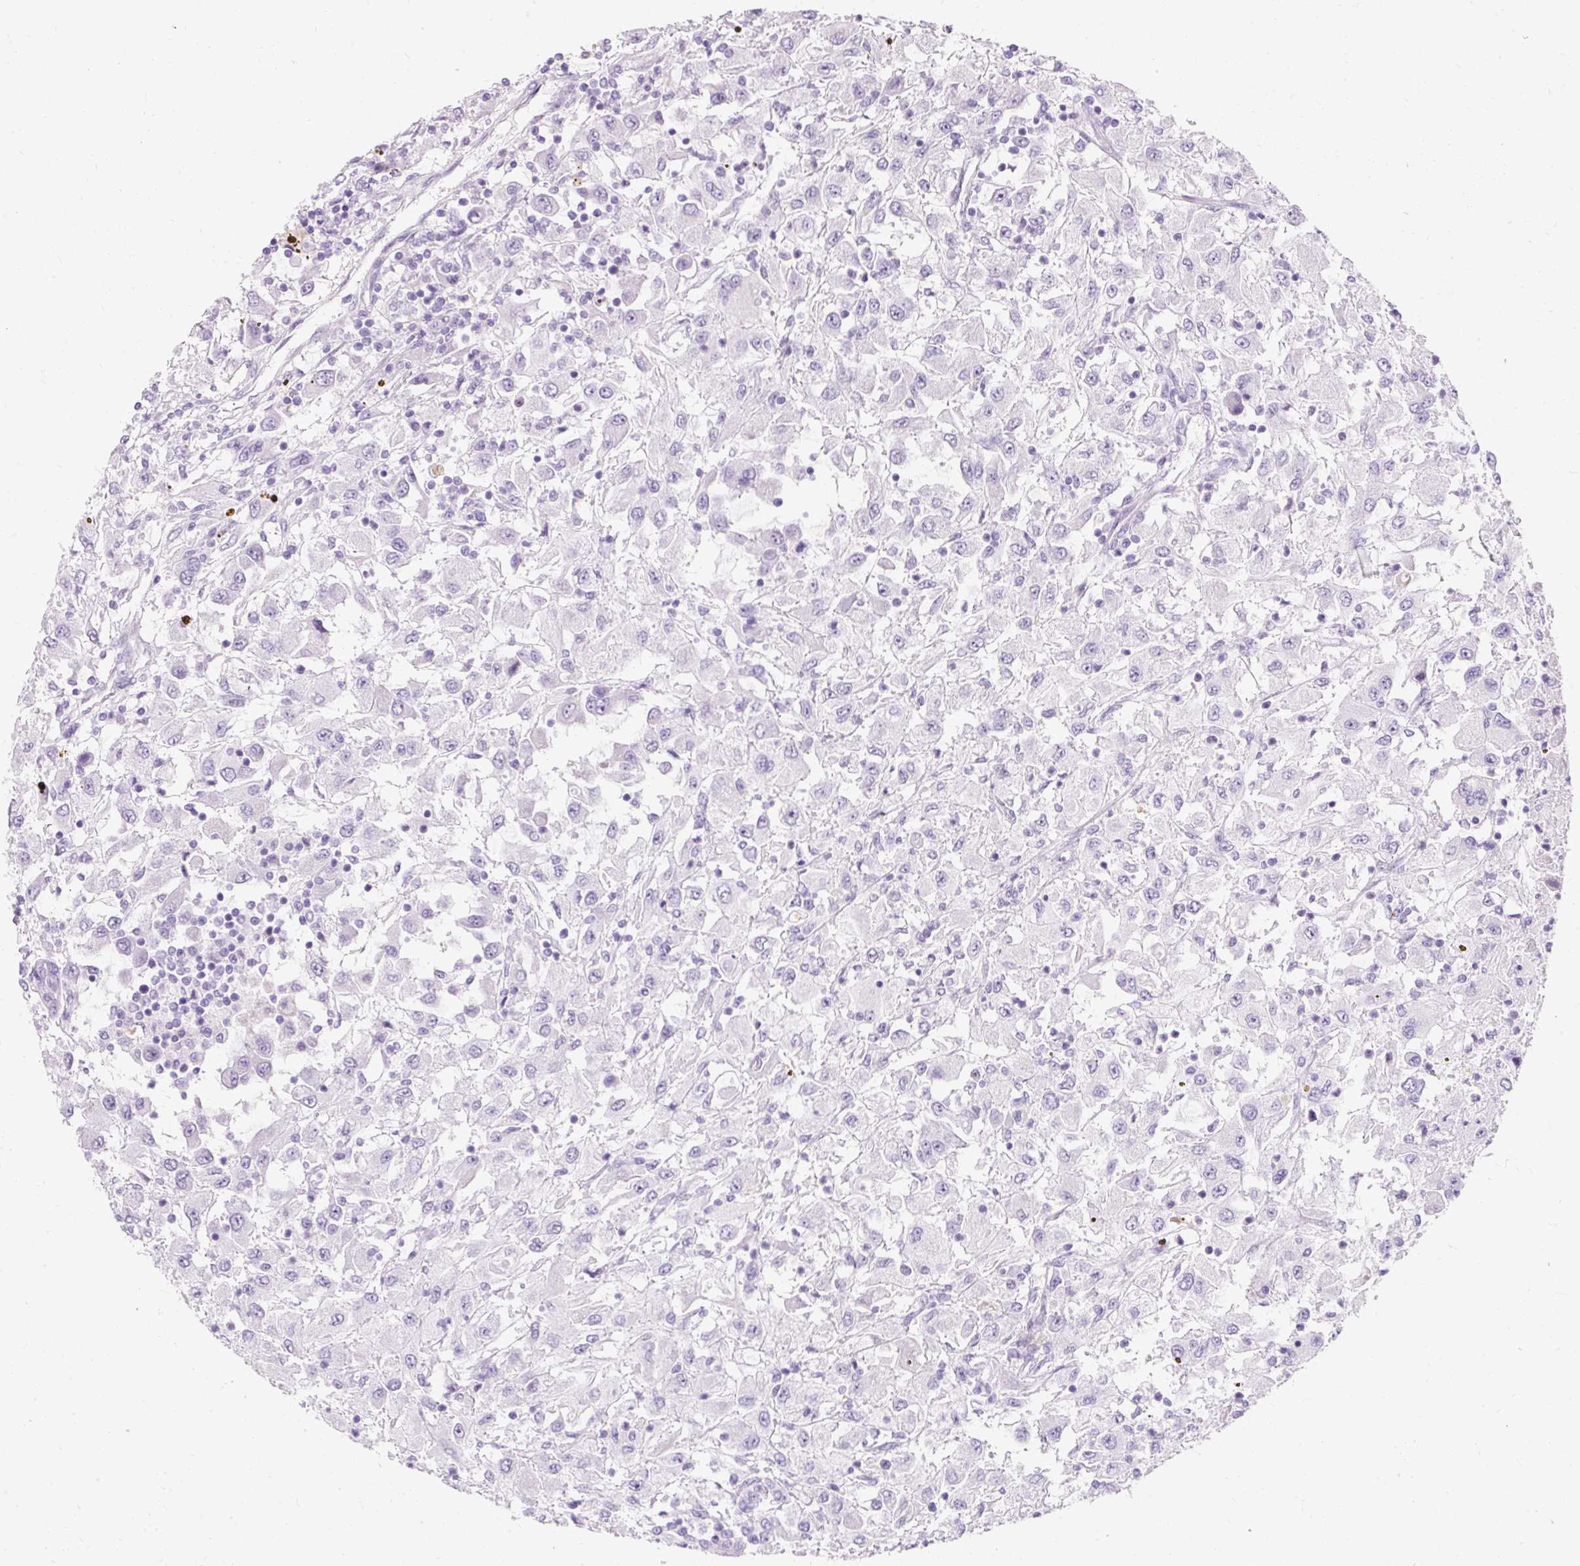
{"staining": {"intensity": "negative", "quantity": "none", "location": "none"}, "tissue": "renal cancer", "cell_type": "Tumor cells", "image_type": "cancer", "snomed": [{"axis": "morphology", "description": "Adenocarcinoma, NOS"}, {"axis": "topography", "description": "Kidney"}], "caption": "Tumor cells are negative for brown protein staining in renal cancer (adenocarcinoma).", "gene": "TMEM213", "patient": {"sex": "female", "age": 67}}